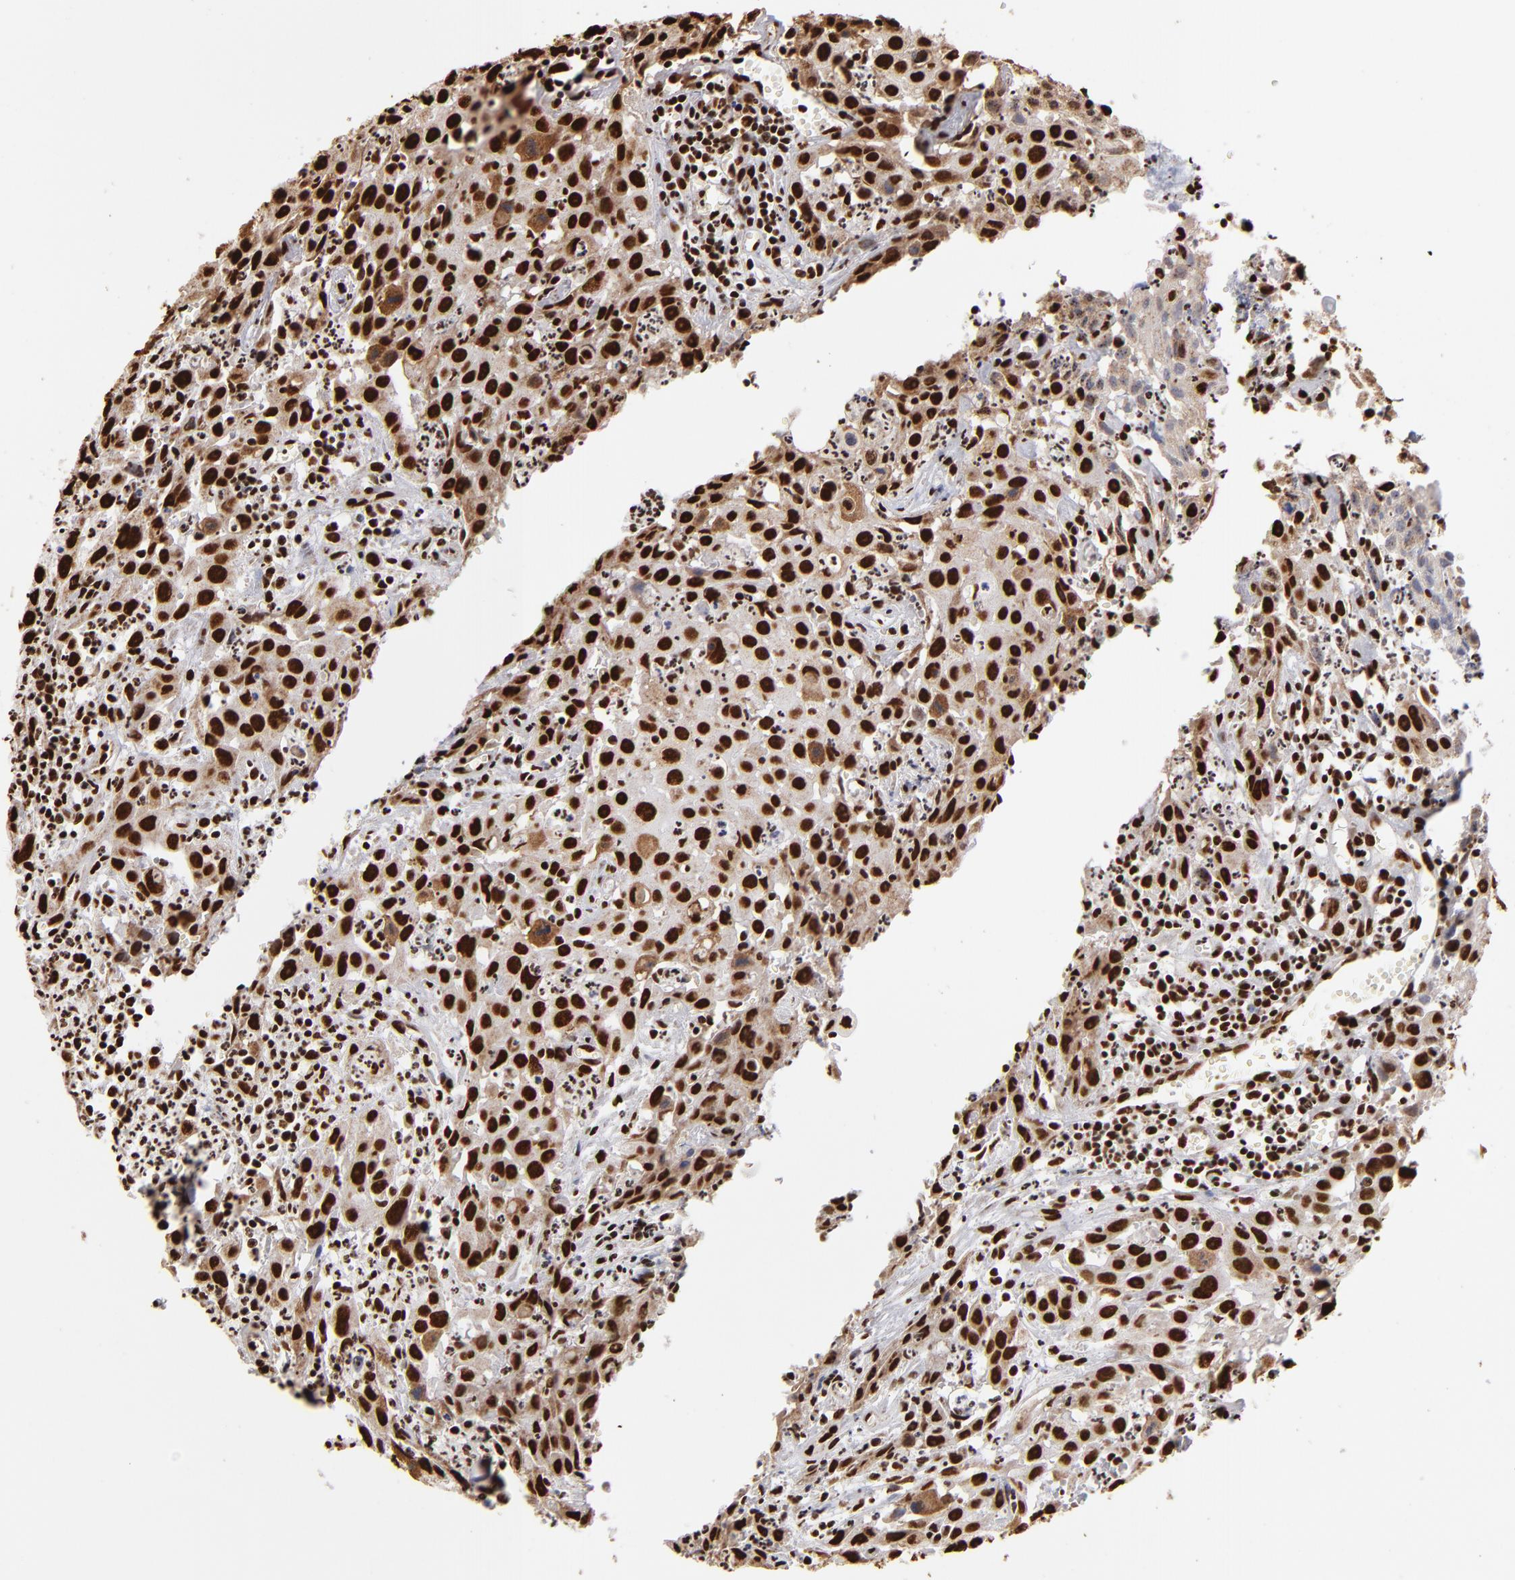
{"staining": {"intensity": "strong", "quantity": ">75%", "location": "nuclear"}, "tissue": "urothelial cancer", "cell_type": "Tumor cells", "image_type": "cancer", "snomed": [{"axis": "morphology", "description": "Urothelial carcinoma, High grade"}, {"axis": "topography", "description": "Urinary bladder"}], "caption": "Urothelial cancer stained with immunohistochemistry displays strong nuclear positivity in approximately >75% of tumor cells.", "gene": "ILF3", "patient": {"sex": "male", "age": 66}}